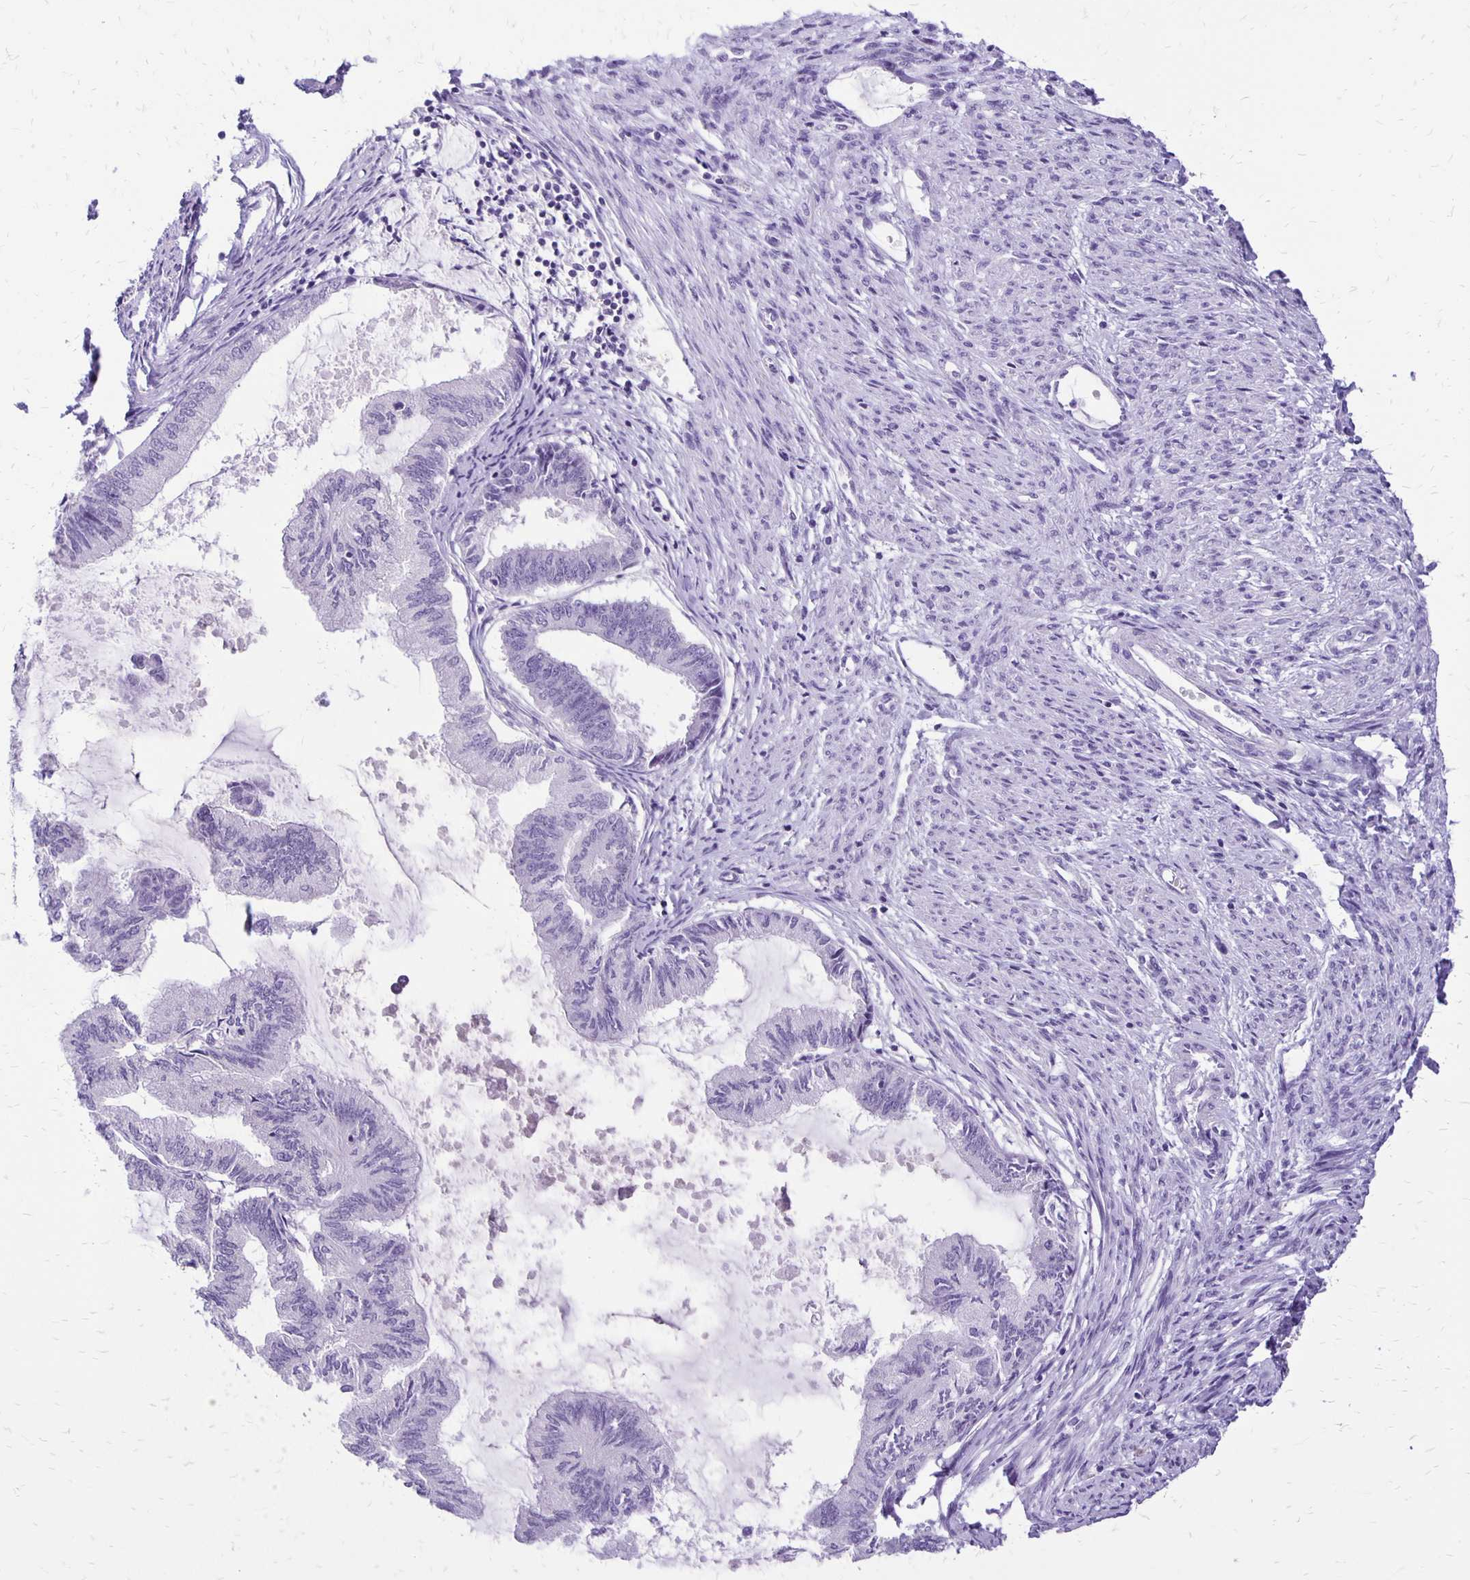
{"staining": {"intensity": "negative", "quantity": "none", "location": "none"}, "tissue": "endometrial cancer", "cell_type": "Tumor cells", "image_type": "cancer", "snomed": [{"axis": "morphology", "description": "Adenocarcinoma, NOS"}, {"axis": "topography", "description": "Endometrium"}], "caption": "Photomicrograph shows no protein staining in tumor cells of endometrial cancer (adenocarcinoma) tissue.", "gene": "ANKRD45", "patient": {"sex": "female", "age": 86}}